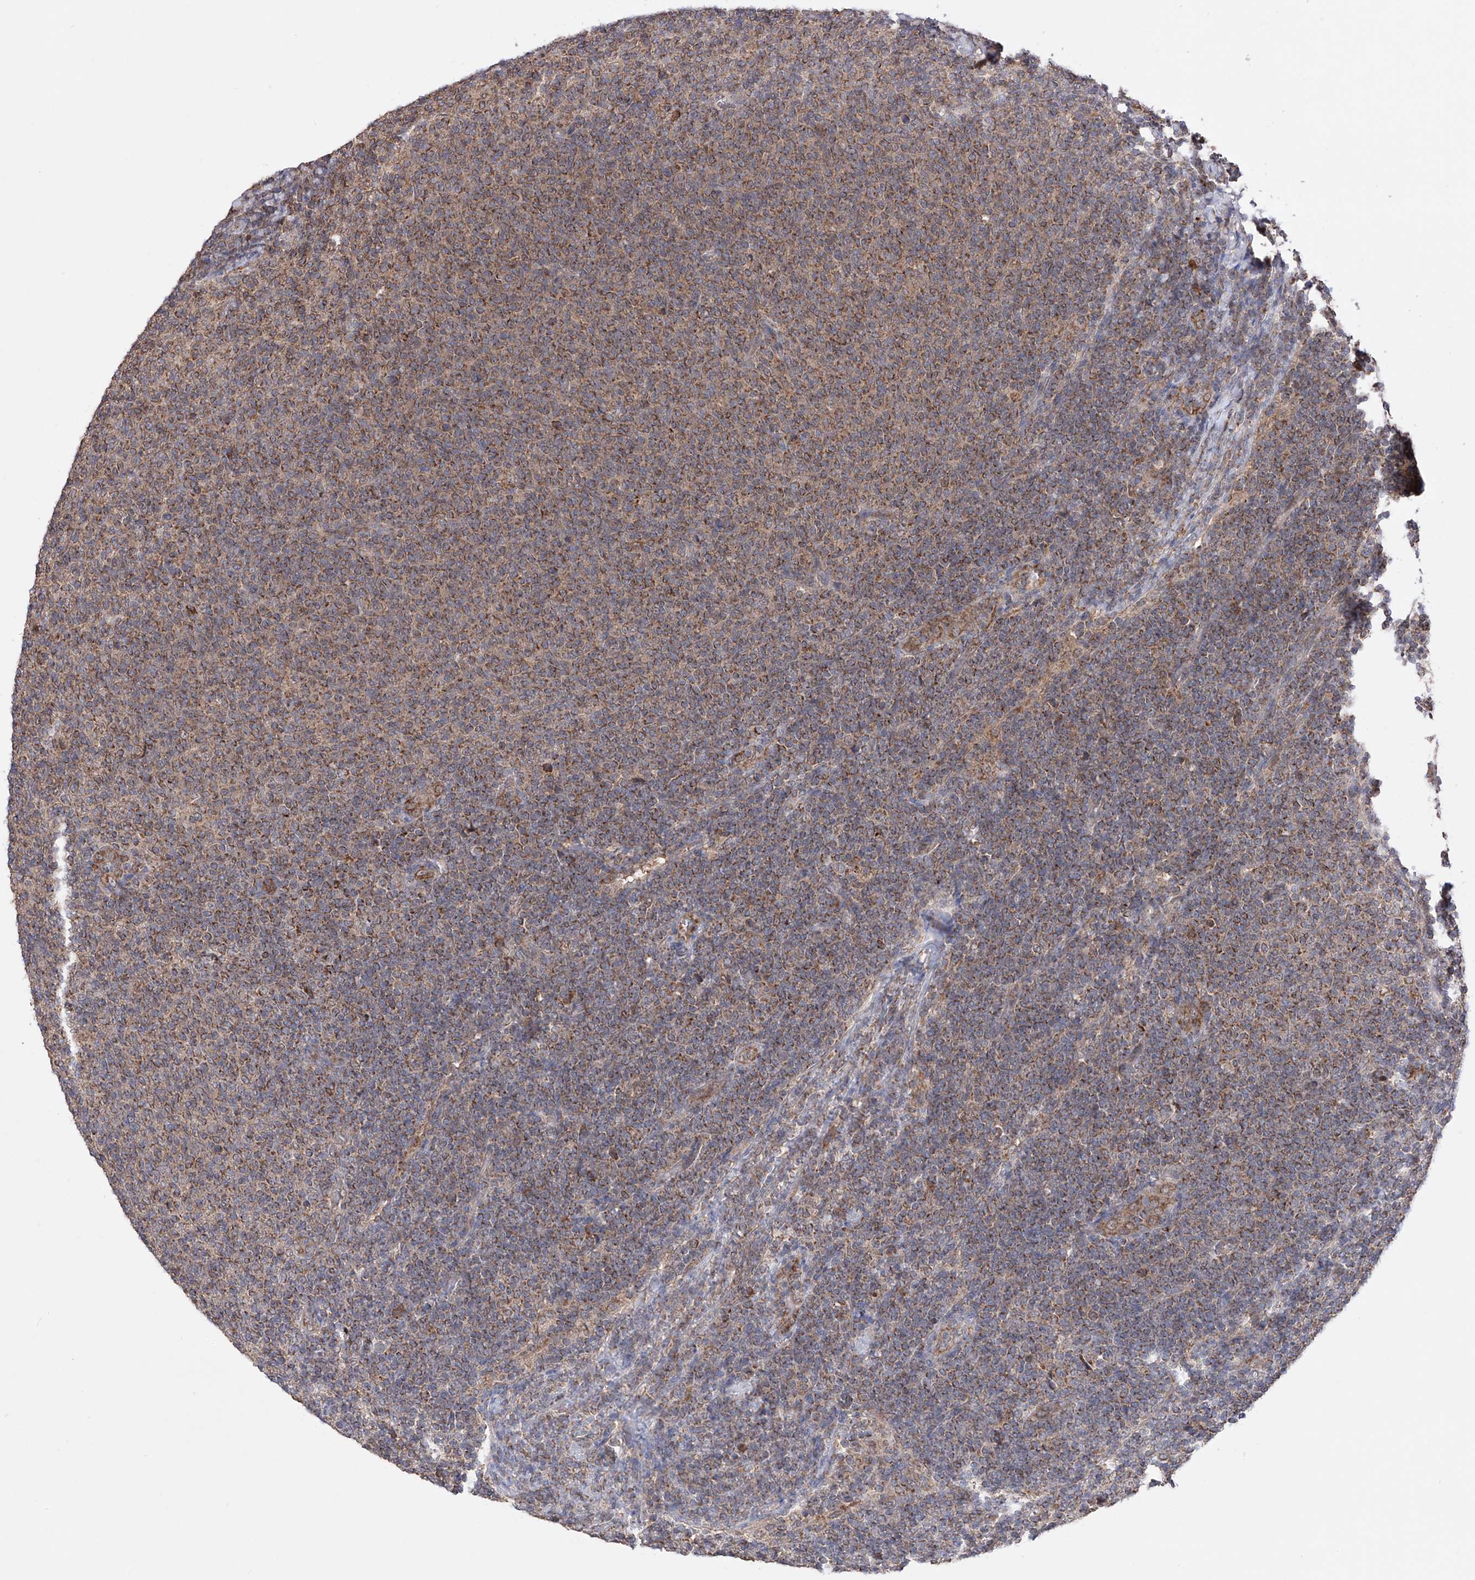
{"staining": {"intensity": "moderate", "quantity": ">75%", "location": "cytoplasmic/membranous"}, "tissue": "lymphoma", "cell_type": "Tumor cells", "image_type": "cancer", "snomed": [{"axis": "morphology", "description": "Malignant lymphoma, non-Hodgkin's type, Low grade"}, {"axis": "topography", "description": "Lymph node"}], "caption": "Human lymphoma stained for a protein (brown) shows moderate cytoplasmic/membranous positive staining in about >75% of tumor cells.", "gene": "SDHAF4", "patient": {"sex": "male", "age": 66}}